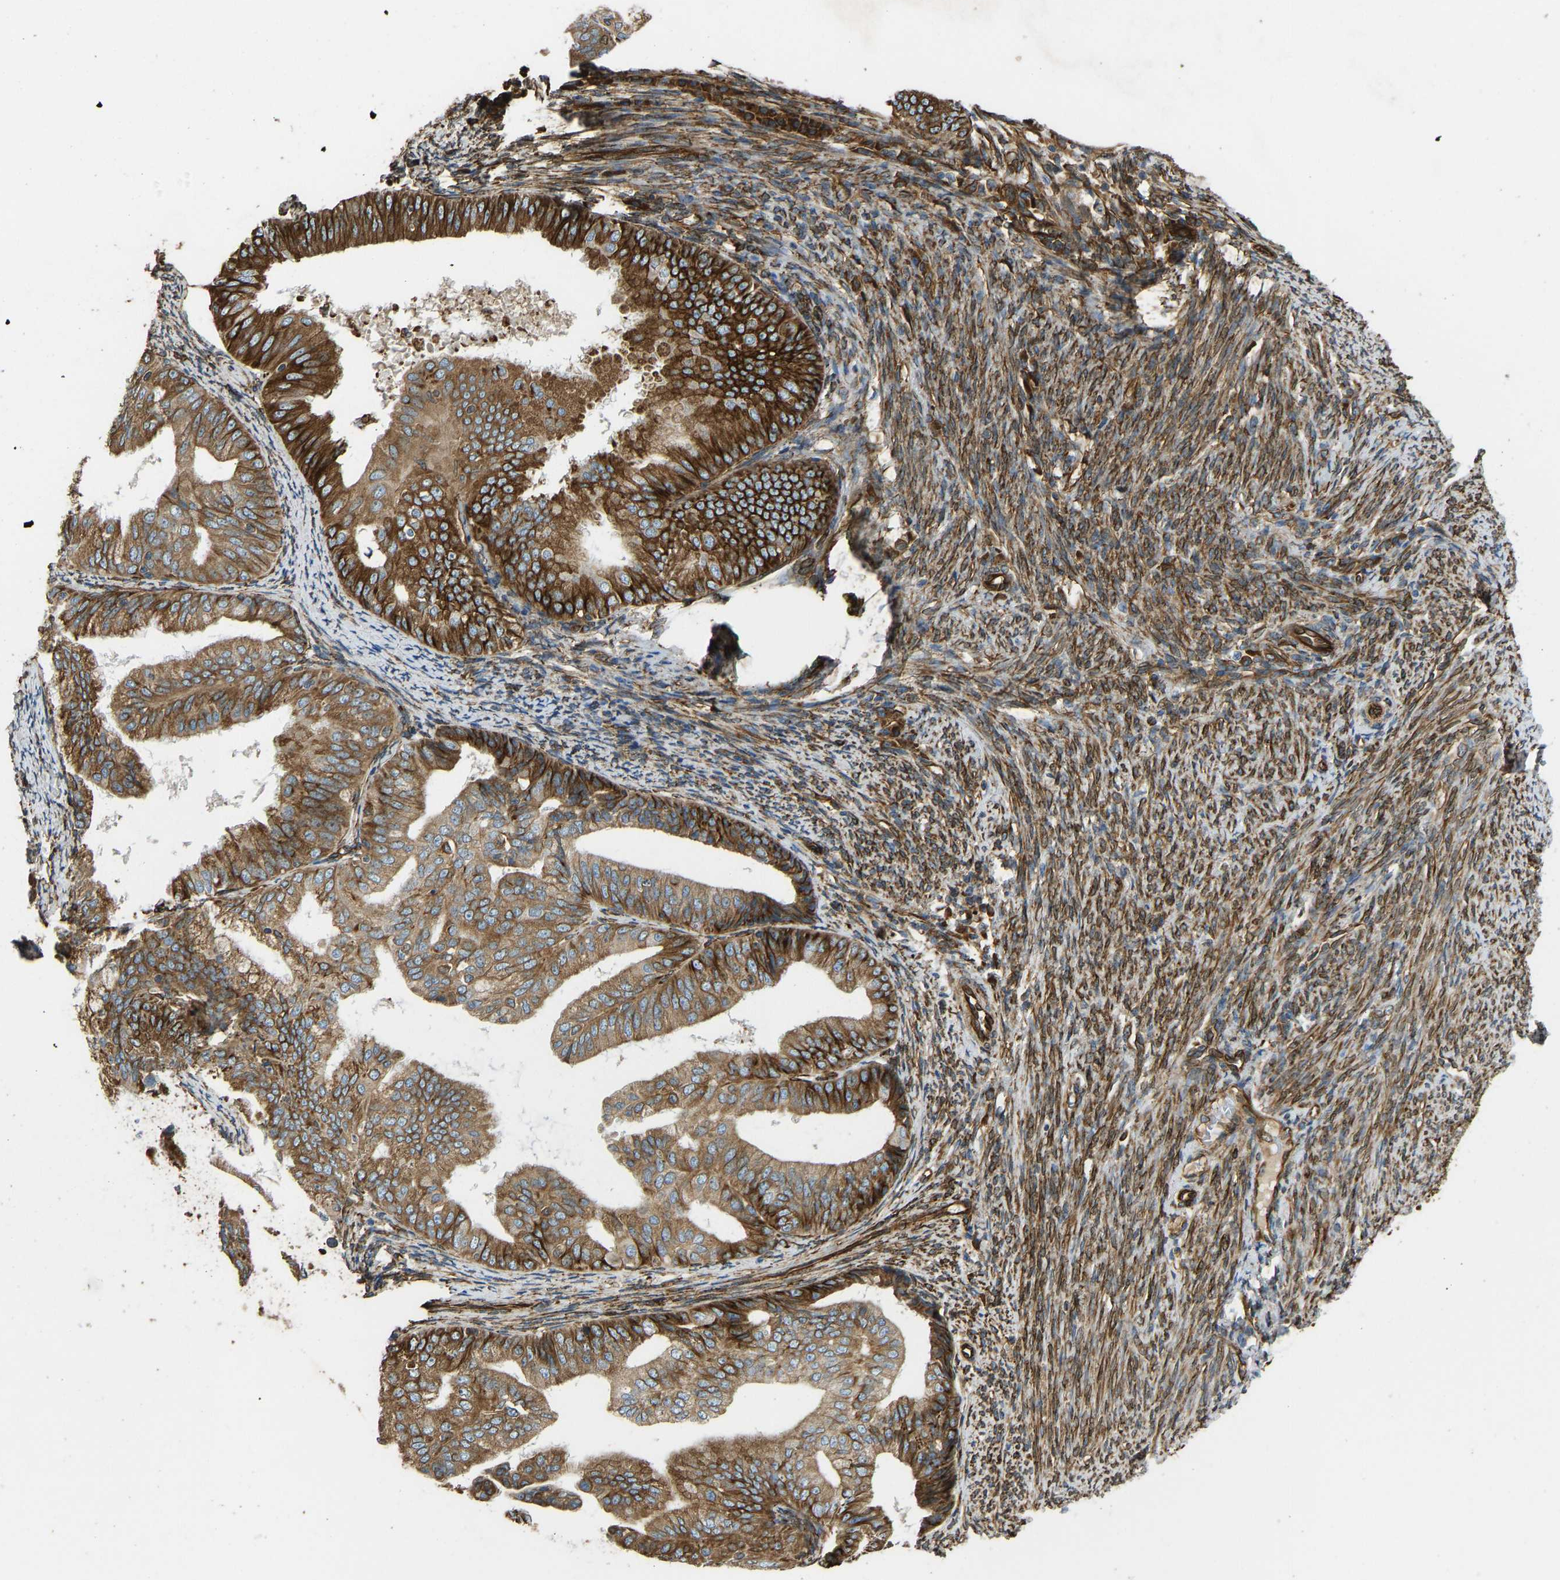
{"staining": {"intensity": "strong", "quantity": ">75%", "location": "cytoplasmic/membranous"}, "tissue": "endometrial cancer", "cell_type": "Tumor cells", "image_type": "cancer", "snomed": [{"axis": "morphology", "description": "Adenocarcinoma, NOS"}, {"axis": "topography", "description": "Endometrium"}], "caption": "Immunohistochemistry staining of endometrial cancer (adenocarcinoma), which displays high levels of strong cytoplasmic/membranous staining in approximately >75% of tumor cells indicating strong cytoplasmic/membranous protein expression. The staining was performed using DAB (3,3'-diaminobenzidine) (brown) for protein detection and nuclei were counterstained in hematoxylin (blue).", "gene": "BEX3", "patient": {"sex": "female", "age": 63}}